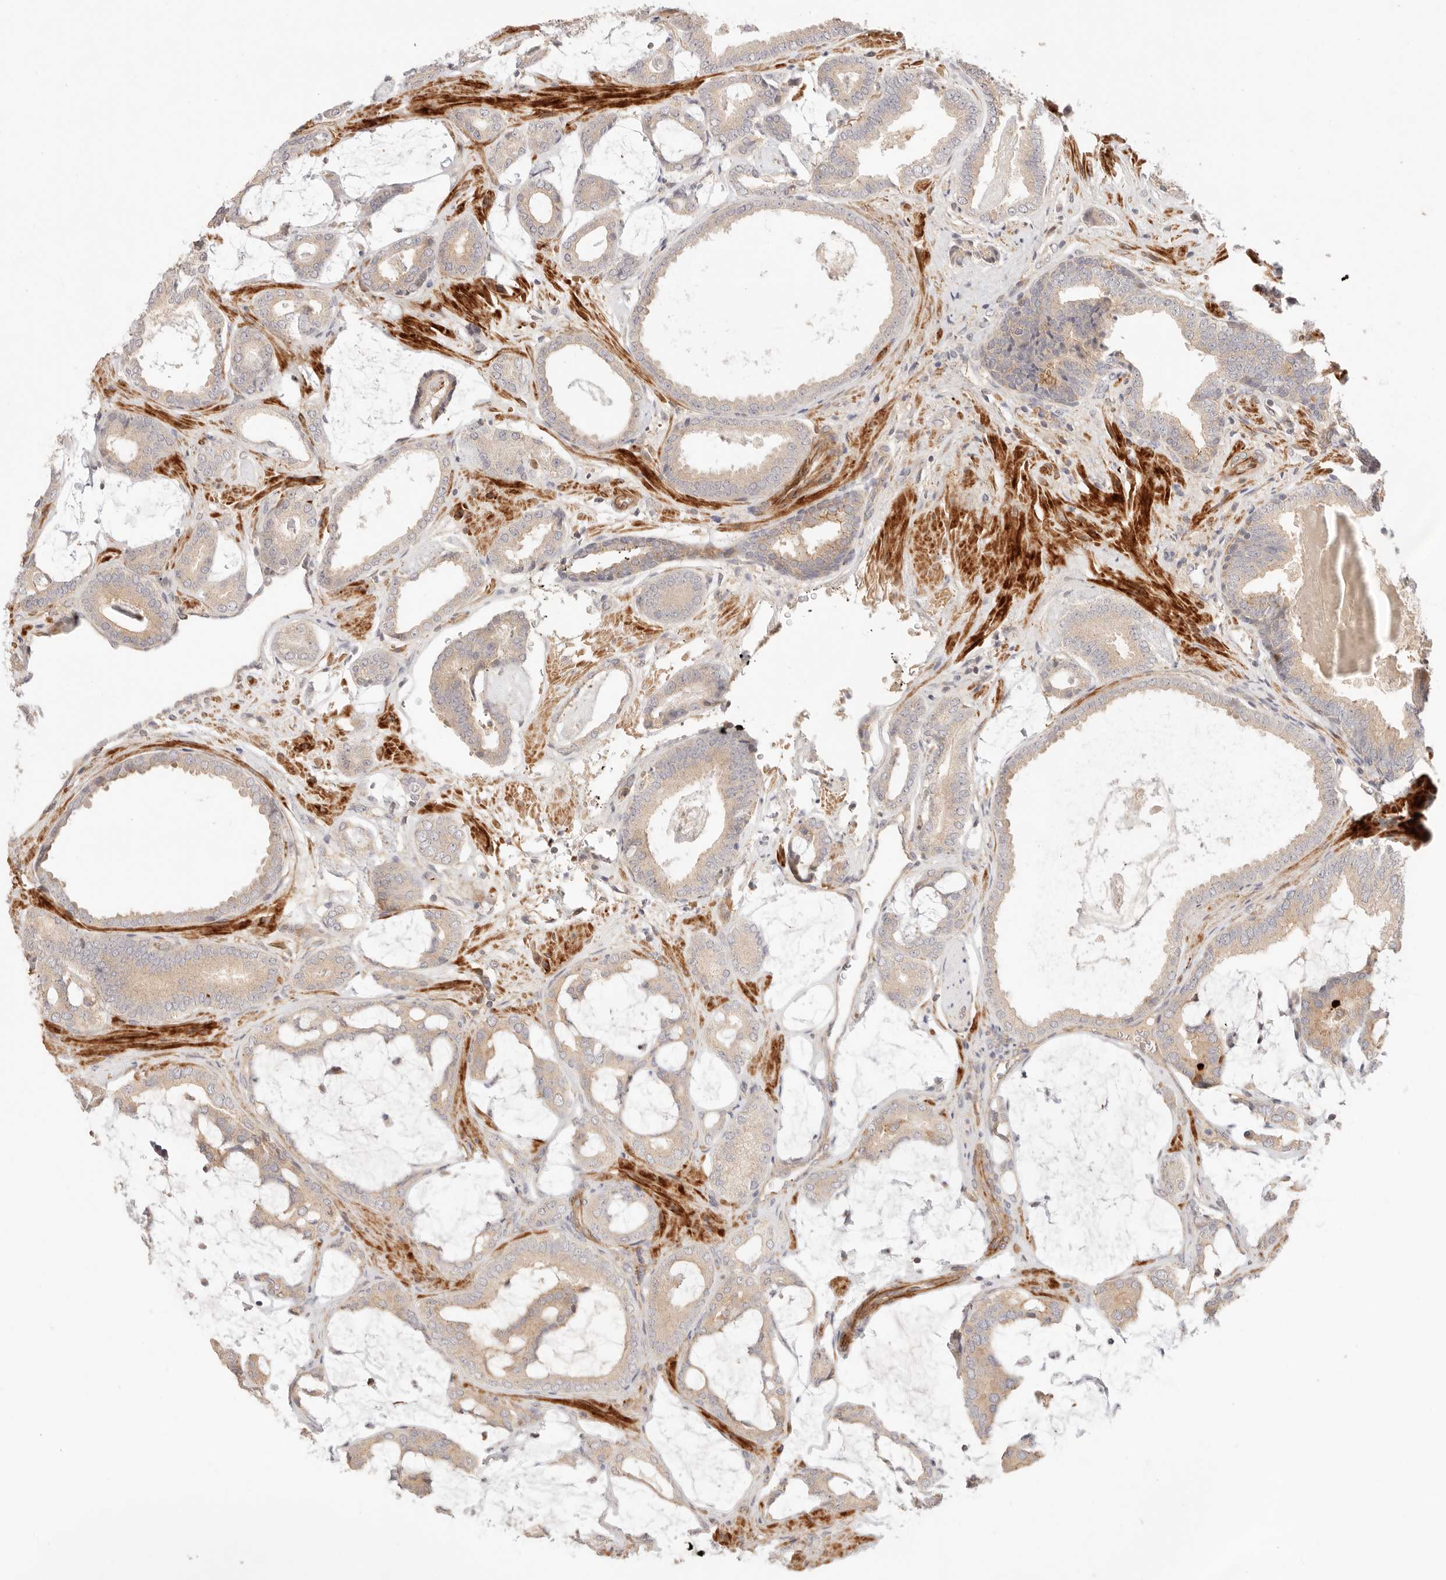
{"staining": {"intensity": "weak", "quantity": ">75%", "location": "cytoplasmic/membranous"}, "tissue": "prostate cancer", "cell_type": "Tumor cells", "image_type": "cancer", "snomed": [{"axis": "morphology", "description": "Adenocarcinoma, Low grade"}, {"axis": "topography", "description": "Prostate"}], "caption": "Protein analysis of prostate low-grade adenocarcinoma tissue exhibits weak cytoplasmic/membranous positivity in approximately >75% of tumor cells.", "gene": "IL1R2", "patient": {"sex": "male", "age": 71}}